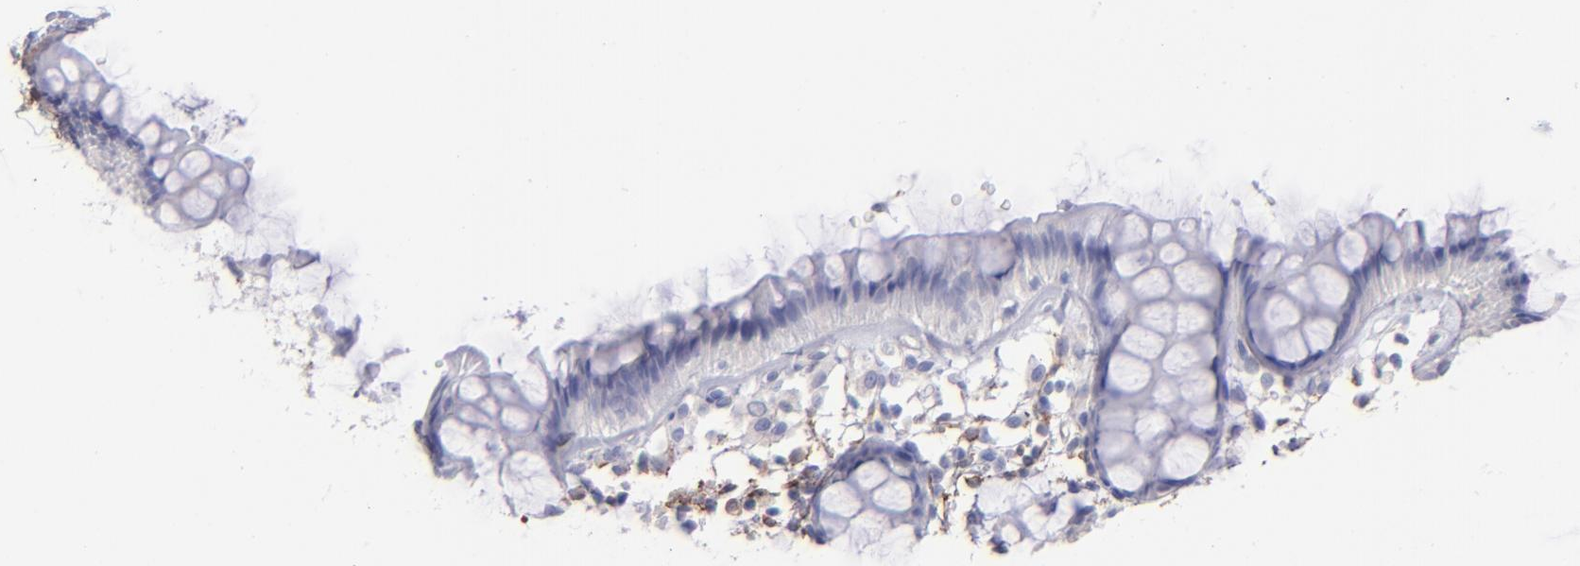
{"staining": {"intensity": "negative", "quantity": "none", "location": "none"}, "tissue": "rectum", "cell_type": "Glandular cells", "image_type": "normal", "snomed": [{"axis": "morphology", "description": "Normal tissue, NOS"}, {"axis": "topography", "description": "Rectum"}], "caption": "Glandular cells are negative for brown protein staining in unremarkable rectum. (Stains: DAB immunohistochemistry with hematoxylin counter stain, Microscopy: brightfield microscopy at high magnification).", "gene": "AHNAK2", "patient": {"sex": "female", "age": 66}}